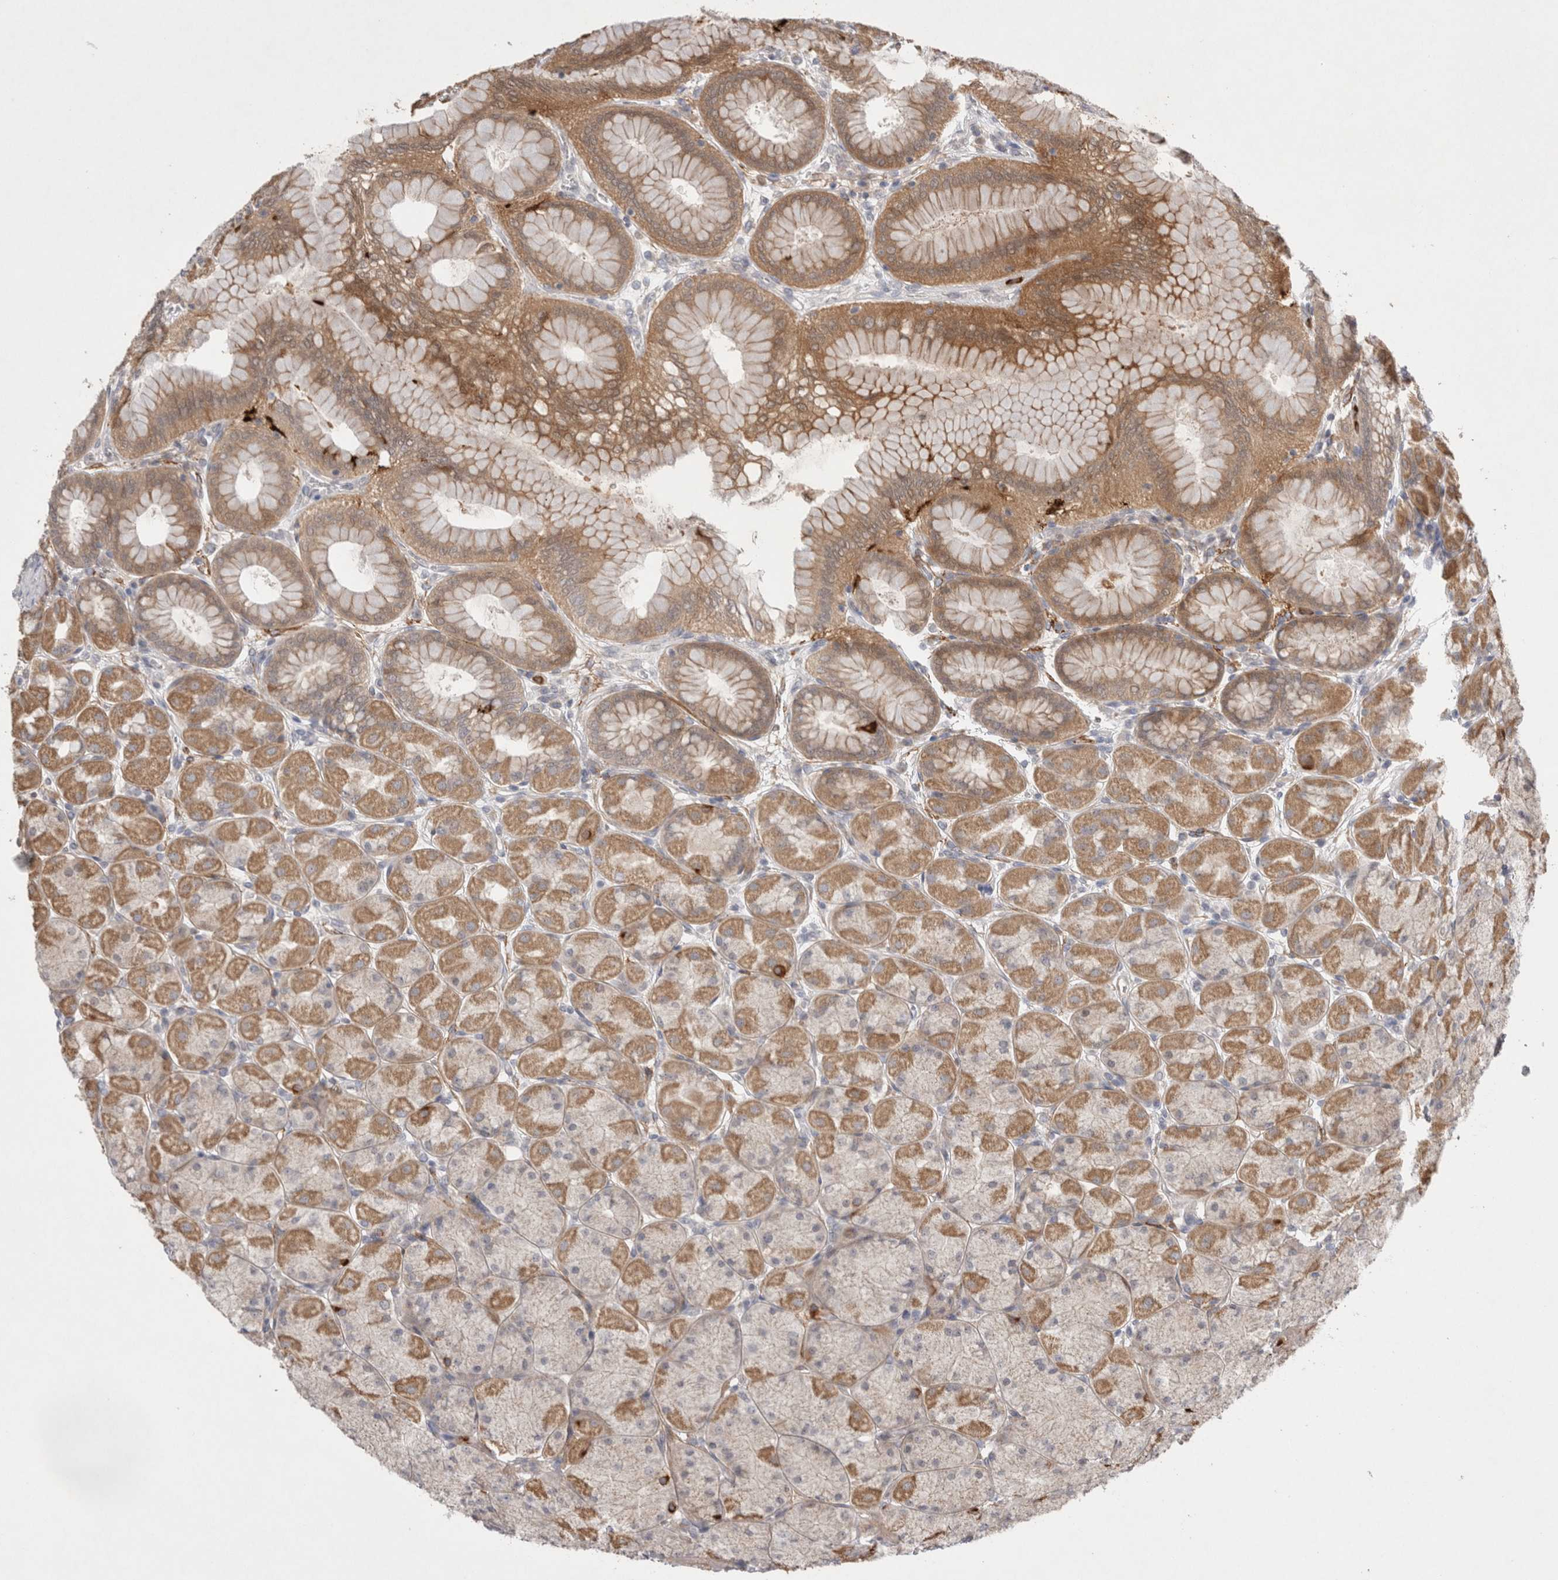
{"staining": {"intensity": "moderate", "quantity": ">75%", "location": "cytoplasmic/membranous"}, "tissue": "stomach", "cell_type": "Glandular cells", "image_type": "normal", "snomed": [{"axis": "morphology", "description": "Normal tissue, NOS"}, {"axis": "topography", "description": "Stomach, upper"}], "caption": "The photomicrograph reveals immunohistochemical staining of normal stomach. There is moderate cytoplasmic/membranous staining is seen in about >75% of glandular cells.", "gene": "GSDMB", "patient": {"sex": "female", "age": 56}}